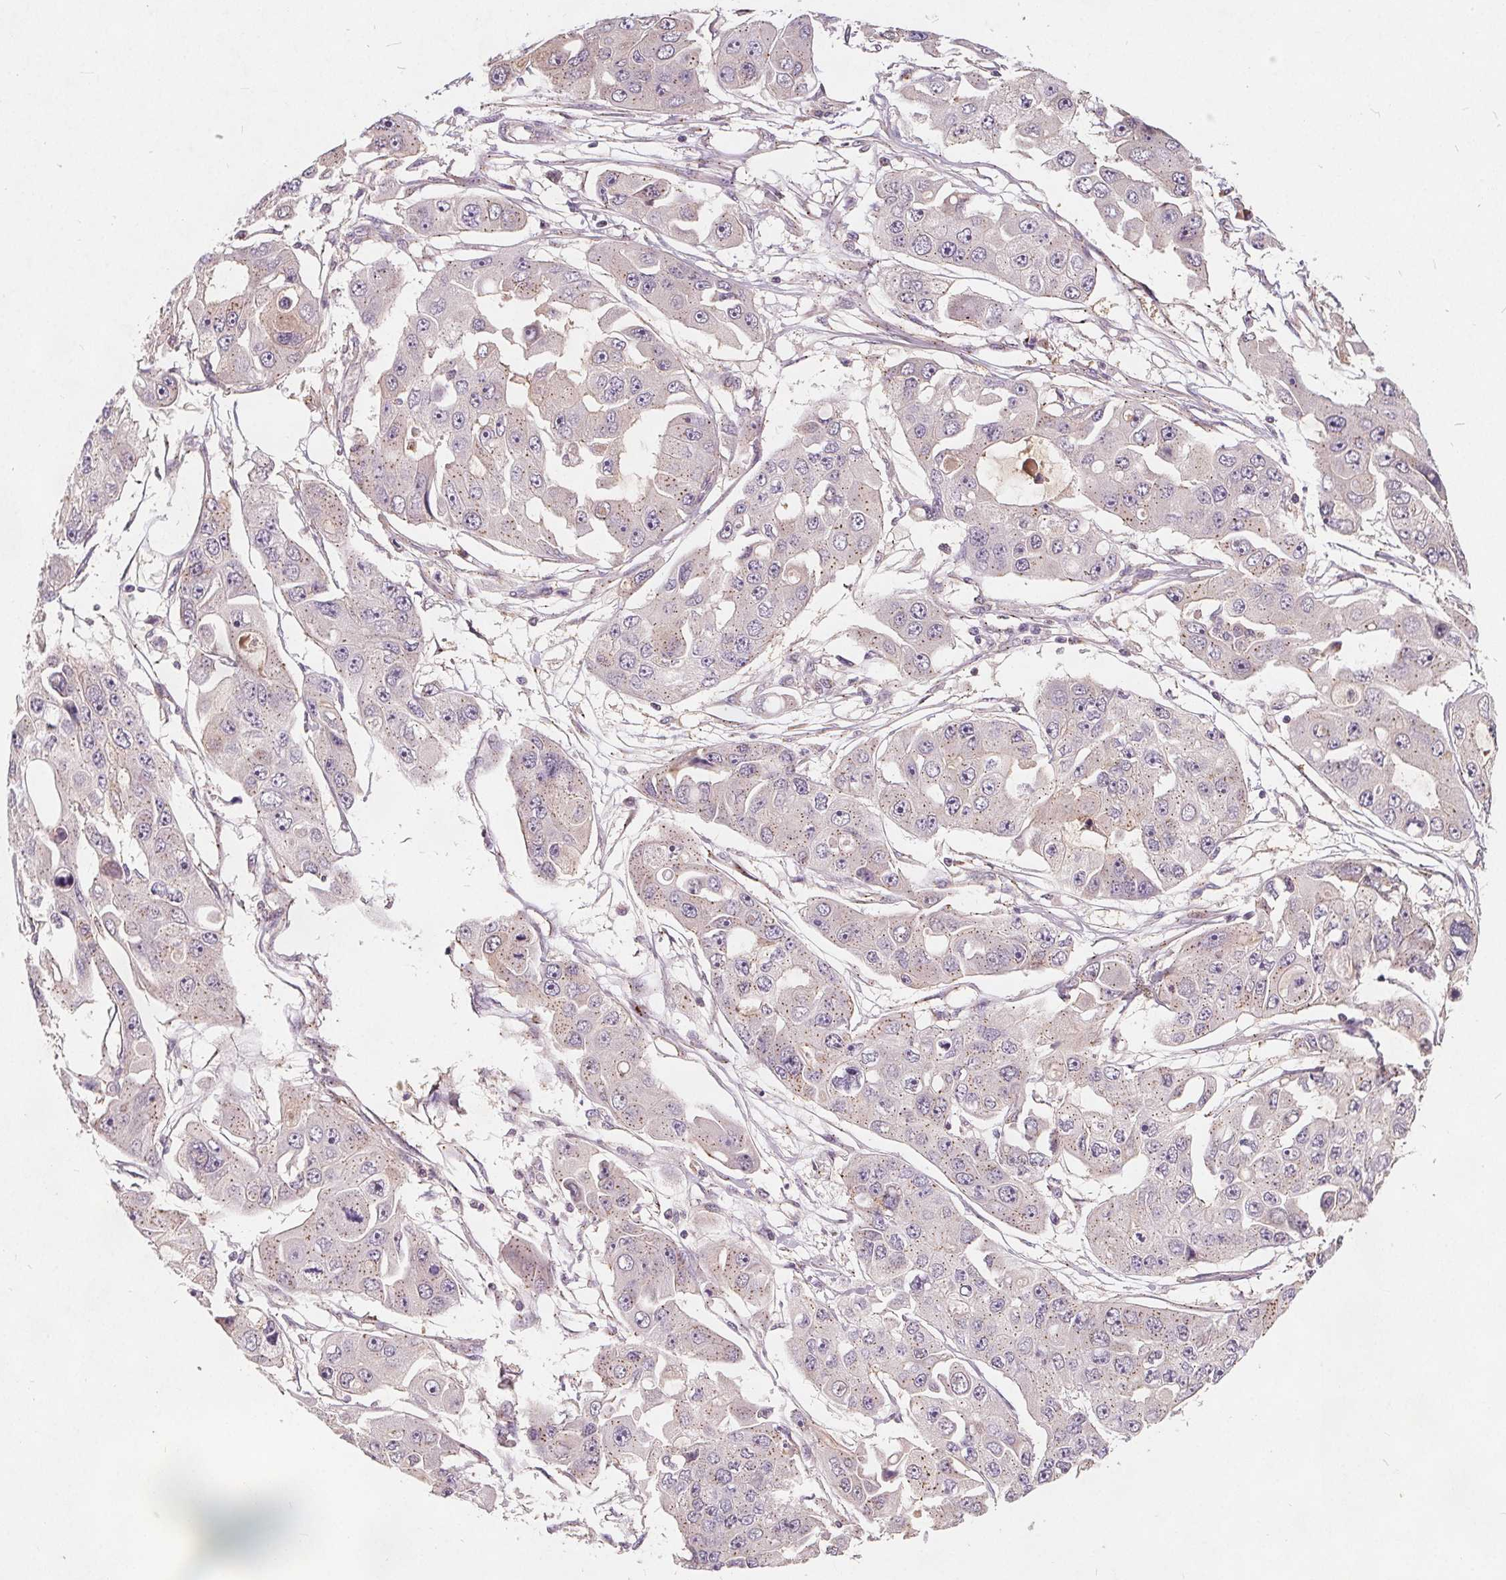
{"staining": {"intensity": "negative", "quantity": "none", "location": "none"}, "tissue": "ovarian cancer", "cell_type": "Tumor cells", "image_type": "cancer", "snomed": [{"axis": "morphology", "description": "Cystadenocarcinoma, serous, NOS"}, {"axis": "topography", "description": "Ovary"}], "caption": "Micrograph shows no protein positivity in tumor cells of ovarian cancer tissue. The staining was performed using DAB (3,3'-diaminobenzidine) to visualize the protein expression in brown, while the nuclei were stained in blue with hematoxylin (Magnification: 20x).", "gene": "CSNK1G2", "patient": {"sex": "female", "age": 56}}